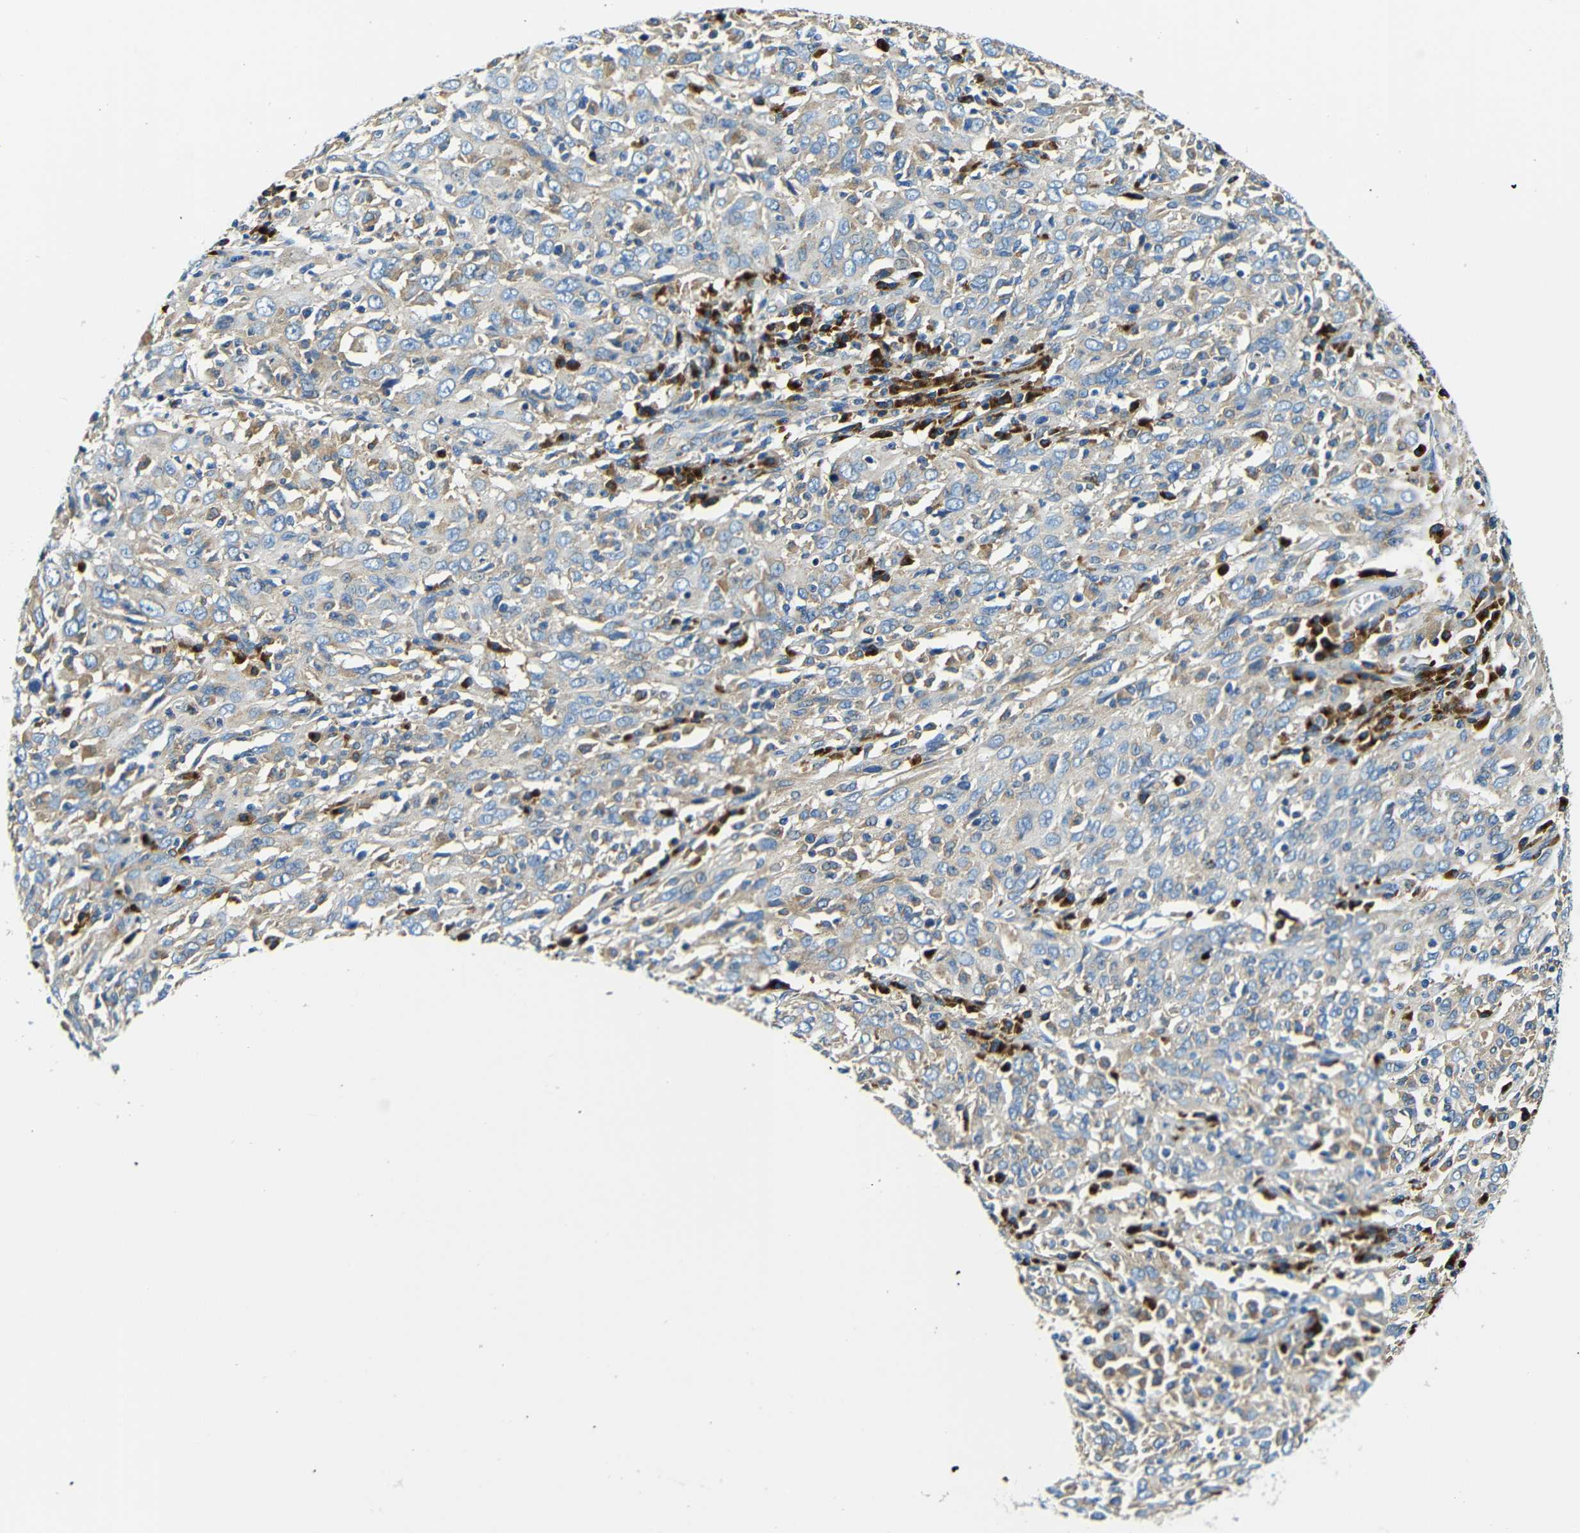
{"staining": {"intensity": "moderate", "quantity": "25%-75%", "location": "cytoplasmic/membranous"}, "tissue": "cervical cancer", "cell_type": "Tumor cells", "image_type": "cancer", "snomed": [{"axis": "morphology", "description": "Squamous cell carcinoma, NOS"}, {"axis": "topography", "description": "Cervix"}], "caption": "A micrograph of squamous cell carcinoma (cervical) stained for a protein reveals moderate cytoplasmic/membranous brown staining in tumor cells.", "gene": "USO1", "patient": {"sex": "female", "age": 46}}